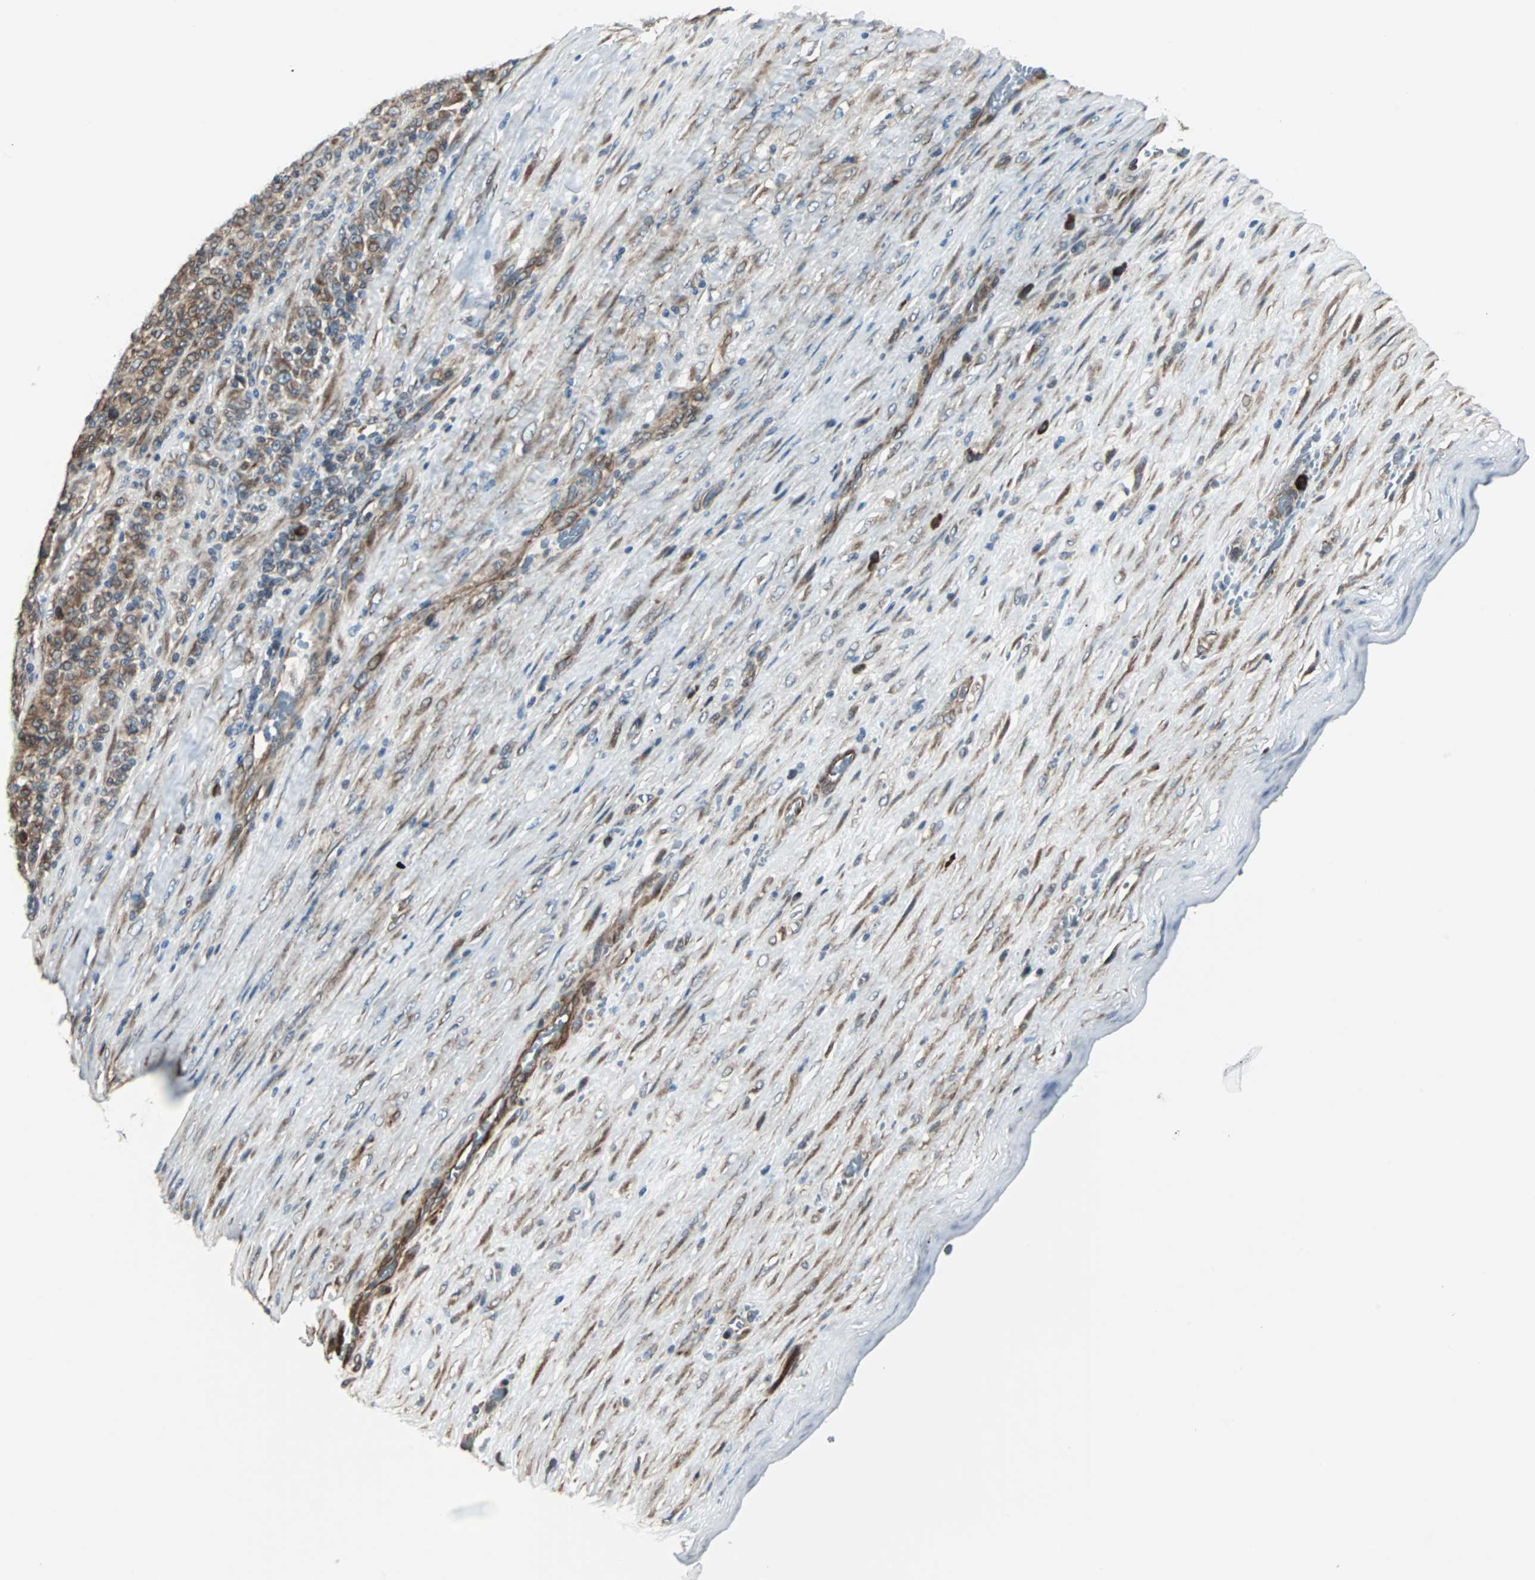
{"staining": {"intensity": "moderate", "quantity": ">75%", "location": "cytoplasmic/membranous"}, "tissue": "melanoma", "cell_type": "Tumor cells", "image_type": "cancer", "snomed": [{"axis": "morphology", "description": "Malignant melanoma, Metastatic site"}, {"axis": "topography", "description": "Pancreas"}], "caption": "A medium amount of moderate cytoplasmic/membranous expression is seen in about >75% of tumor cells in melanoma tissue. Using DAB (brown) and hematoxylin (blue) stains, captured at high magnification using brightfield microscopy.", "gene": "CHP1", "patient": {"sex": "female", "age": 30}}